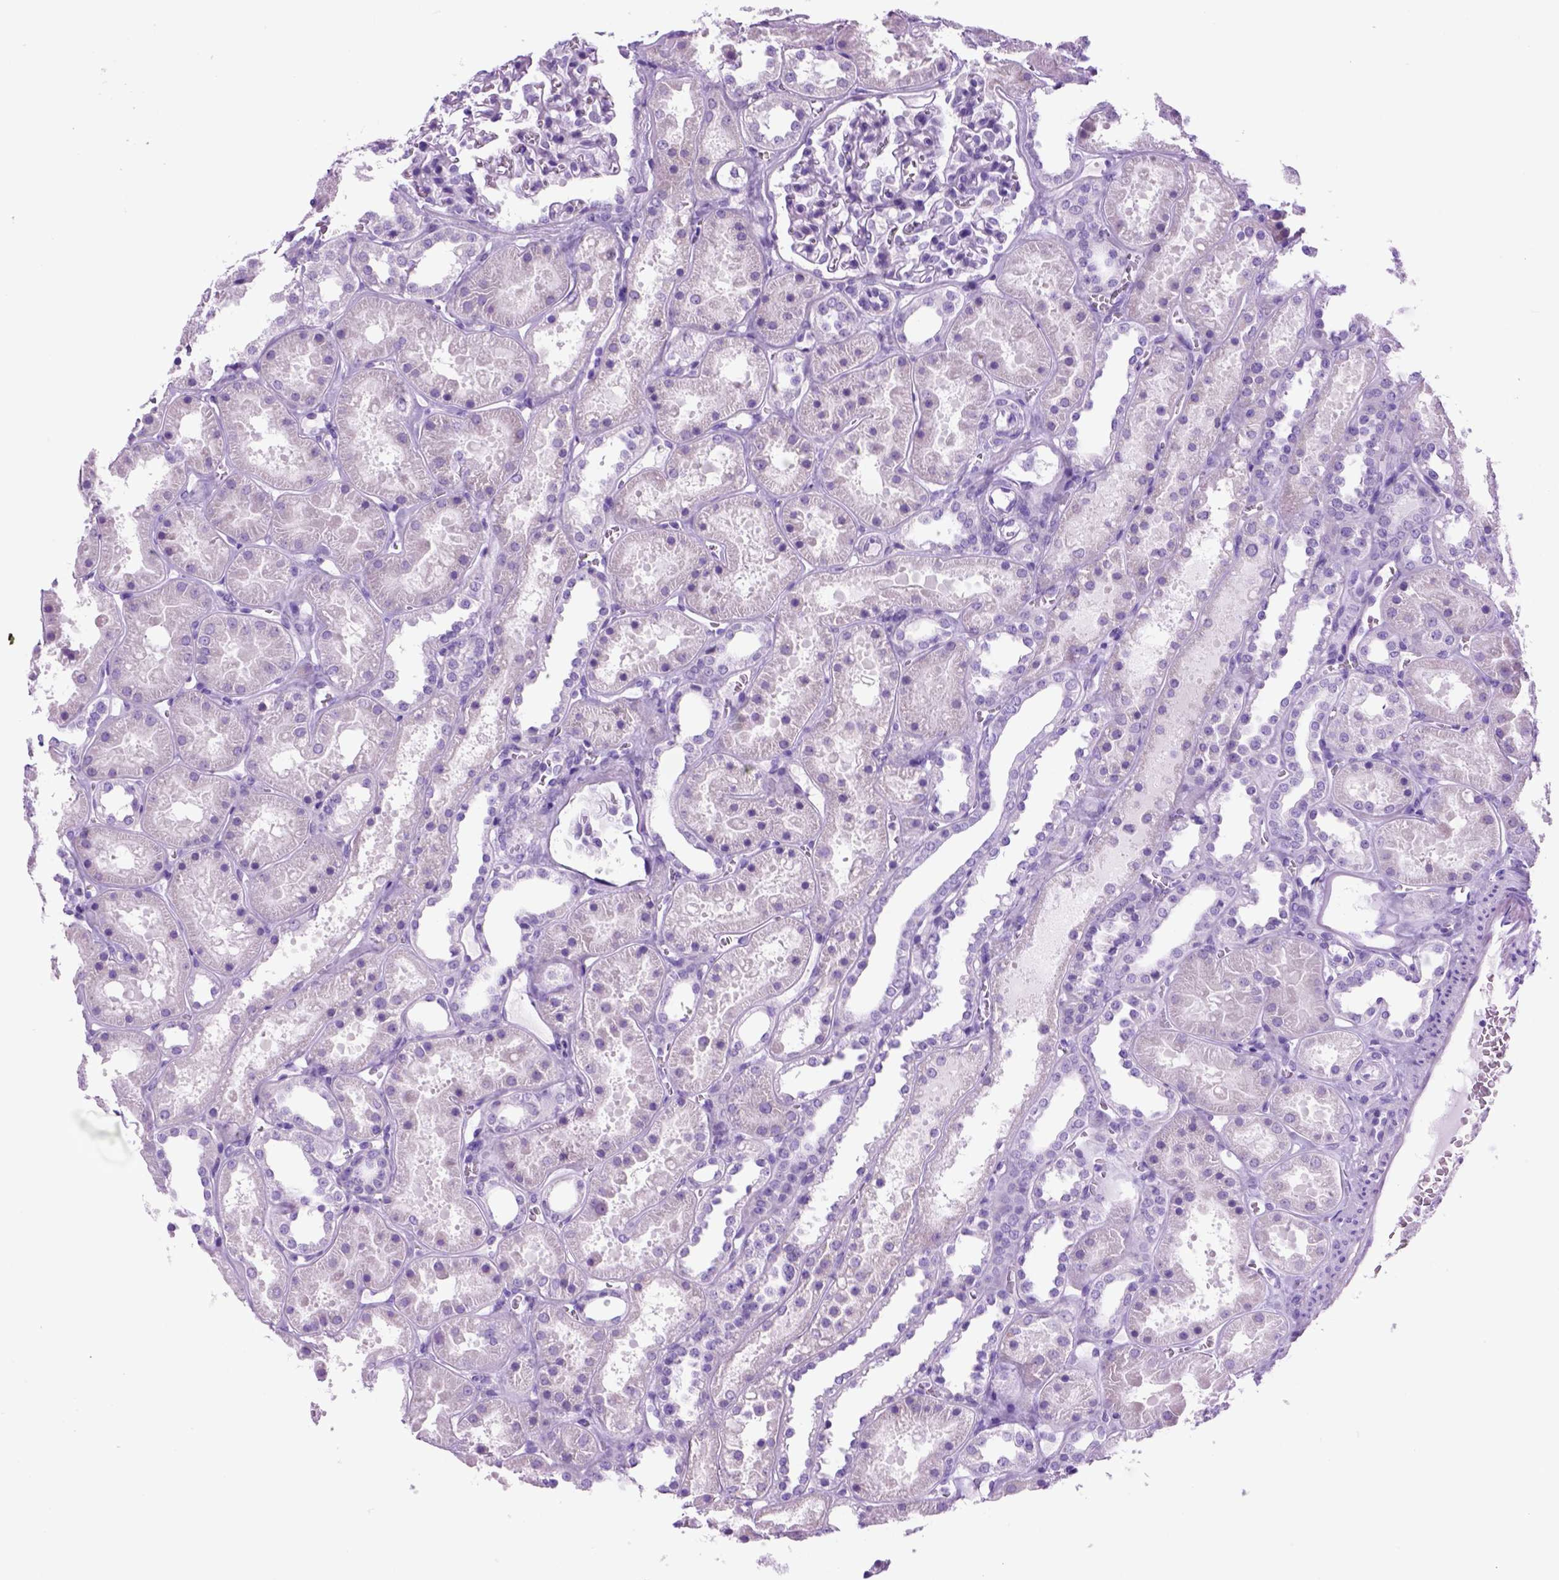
{"staining": {"intensity": "negative", "quantity": "none", "location": "none"}, "tissue": "kidney", "cell_type": "Cells in glomeruli", "image_type": "normal", "snomed": [{"axis": "morphology", "description": "Normal tissue, NOS"}, {"axis": "topography", "description": "Kidney"}], "caption": "Cells in glomeruli are negative for protein expression in unremarkable human kidney. The staining was performed using DAB (3,3'-diaminobenzidine) to visualize the protein expression in brown, while the nuclei were stained in blue with hematoxylin (Magnification: 20x).", "gene": "HHIPL2", "patient": {"sex": "female", "age": 41}}